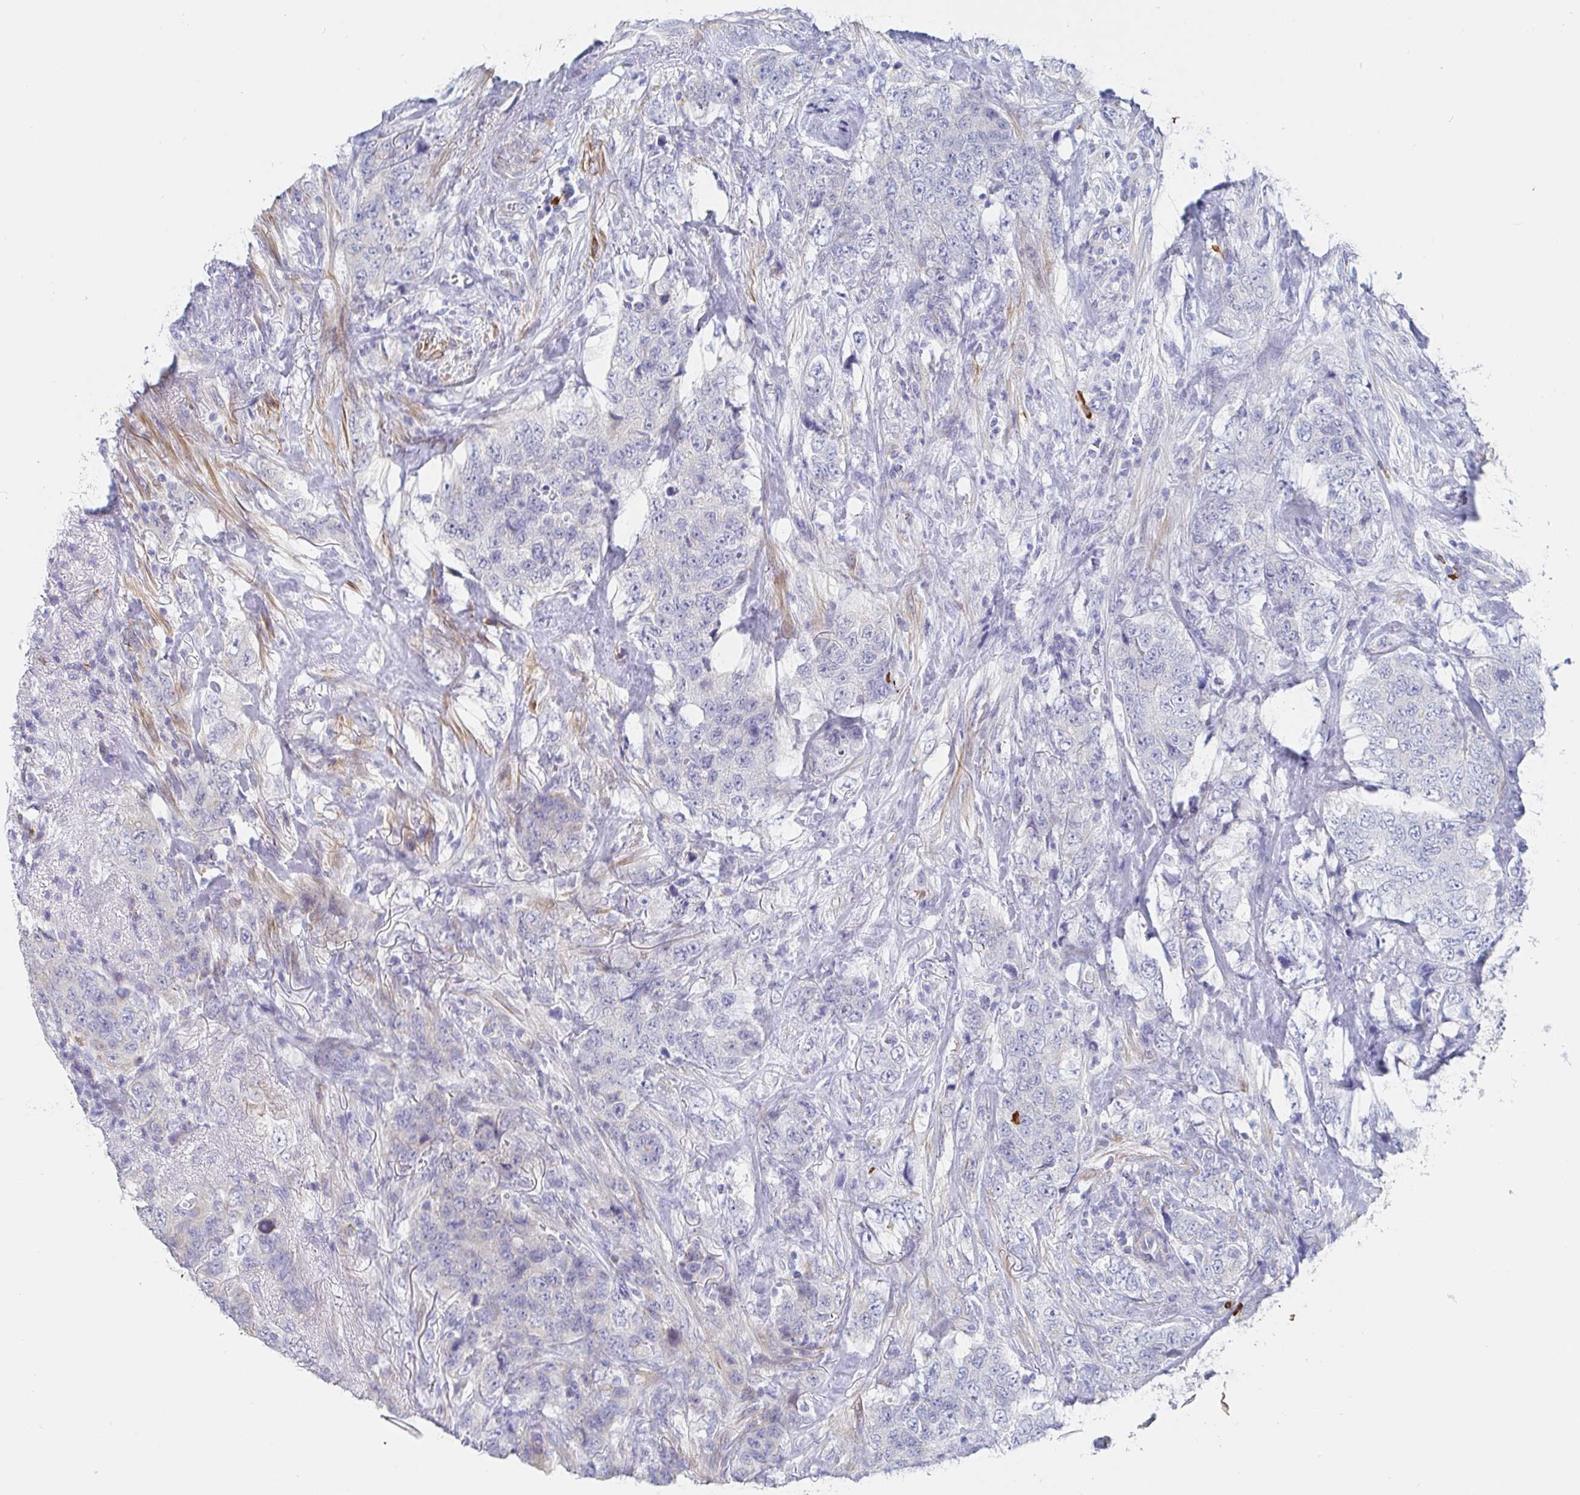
{"staining": {"intensity": "negative", "quantity": "none", "location": "none"}, "tissue": "urothelial cancer", "cell_type": "Tumor cells", "image_type": "cancer", "snomed": [{"axis": "morphology", "description": "Urothelial carcinoma, High grade"}, {"axis": "topography", "description": "Urinary bladder"}], "caption": "High-grade urothelial carcinoma stained for a protein using immunohistochemistry (IHC) exhibits no expression tumor cells.", "gene": "PACSIN1", "patient": {"sex": "female", "age": 78}}